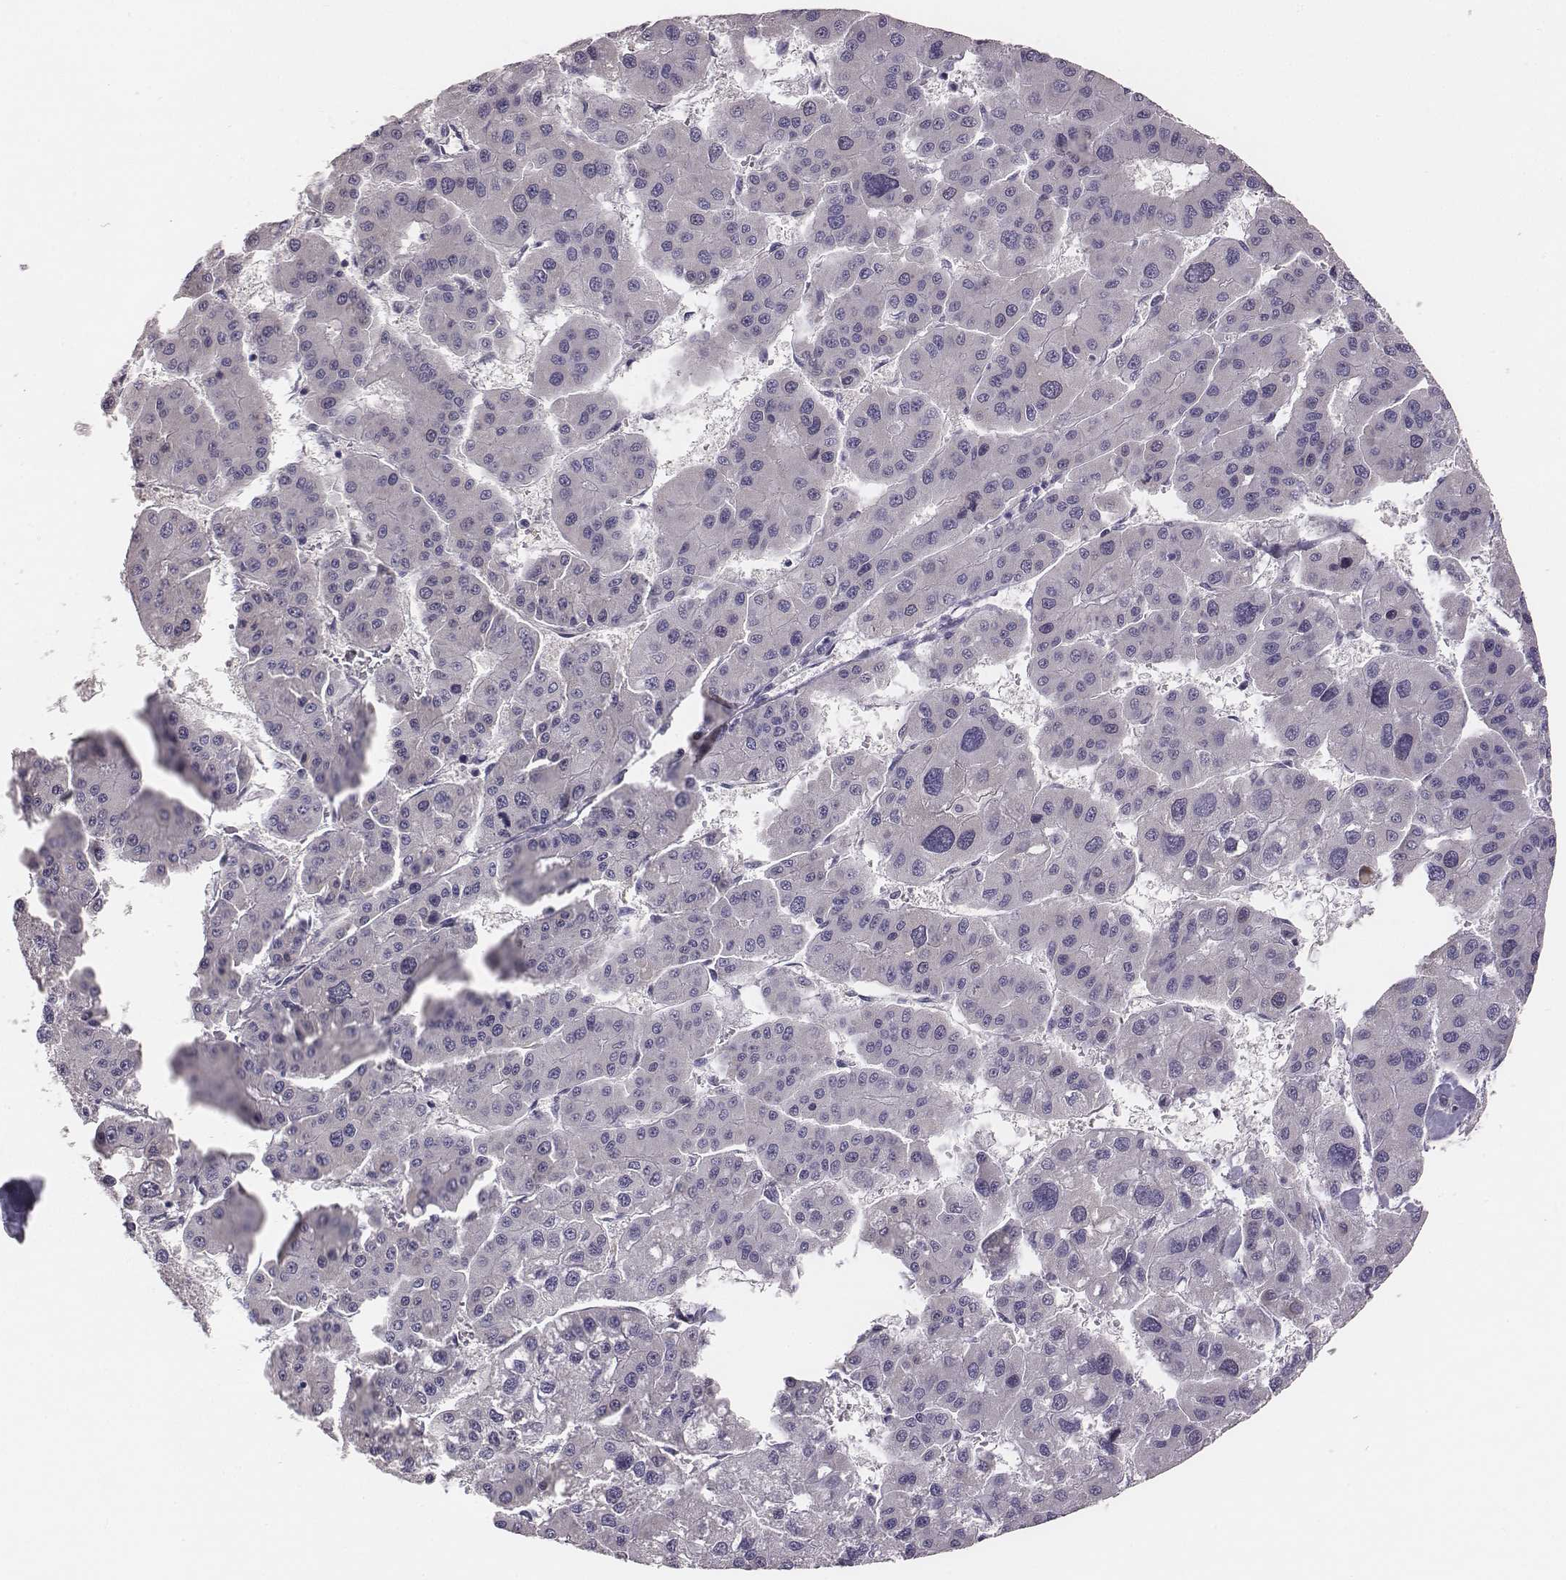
{"staining": {"intensity": "negative", "quantity": "none", "location": "none"}, "tissue": "liver cancer", "cell_type": "Tumor cells", "image_type": "cancer", "snomed": [{"axis": "morphology", "description": "Carcinoma, Hepatocellular, NOS"}, {"axis": "topography", "description": "Liver"}], "caption": "Liver hepatocellular carcinoma stained for a protein using immunohistochemistry exhibits no staining tumor cells.", "gene": "PBK", "patient": {"sex": "male", "age": 73}}